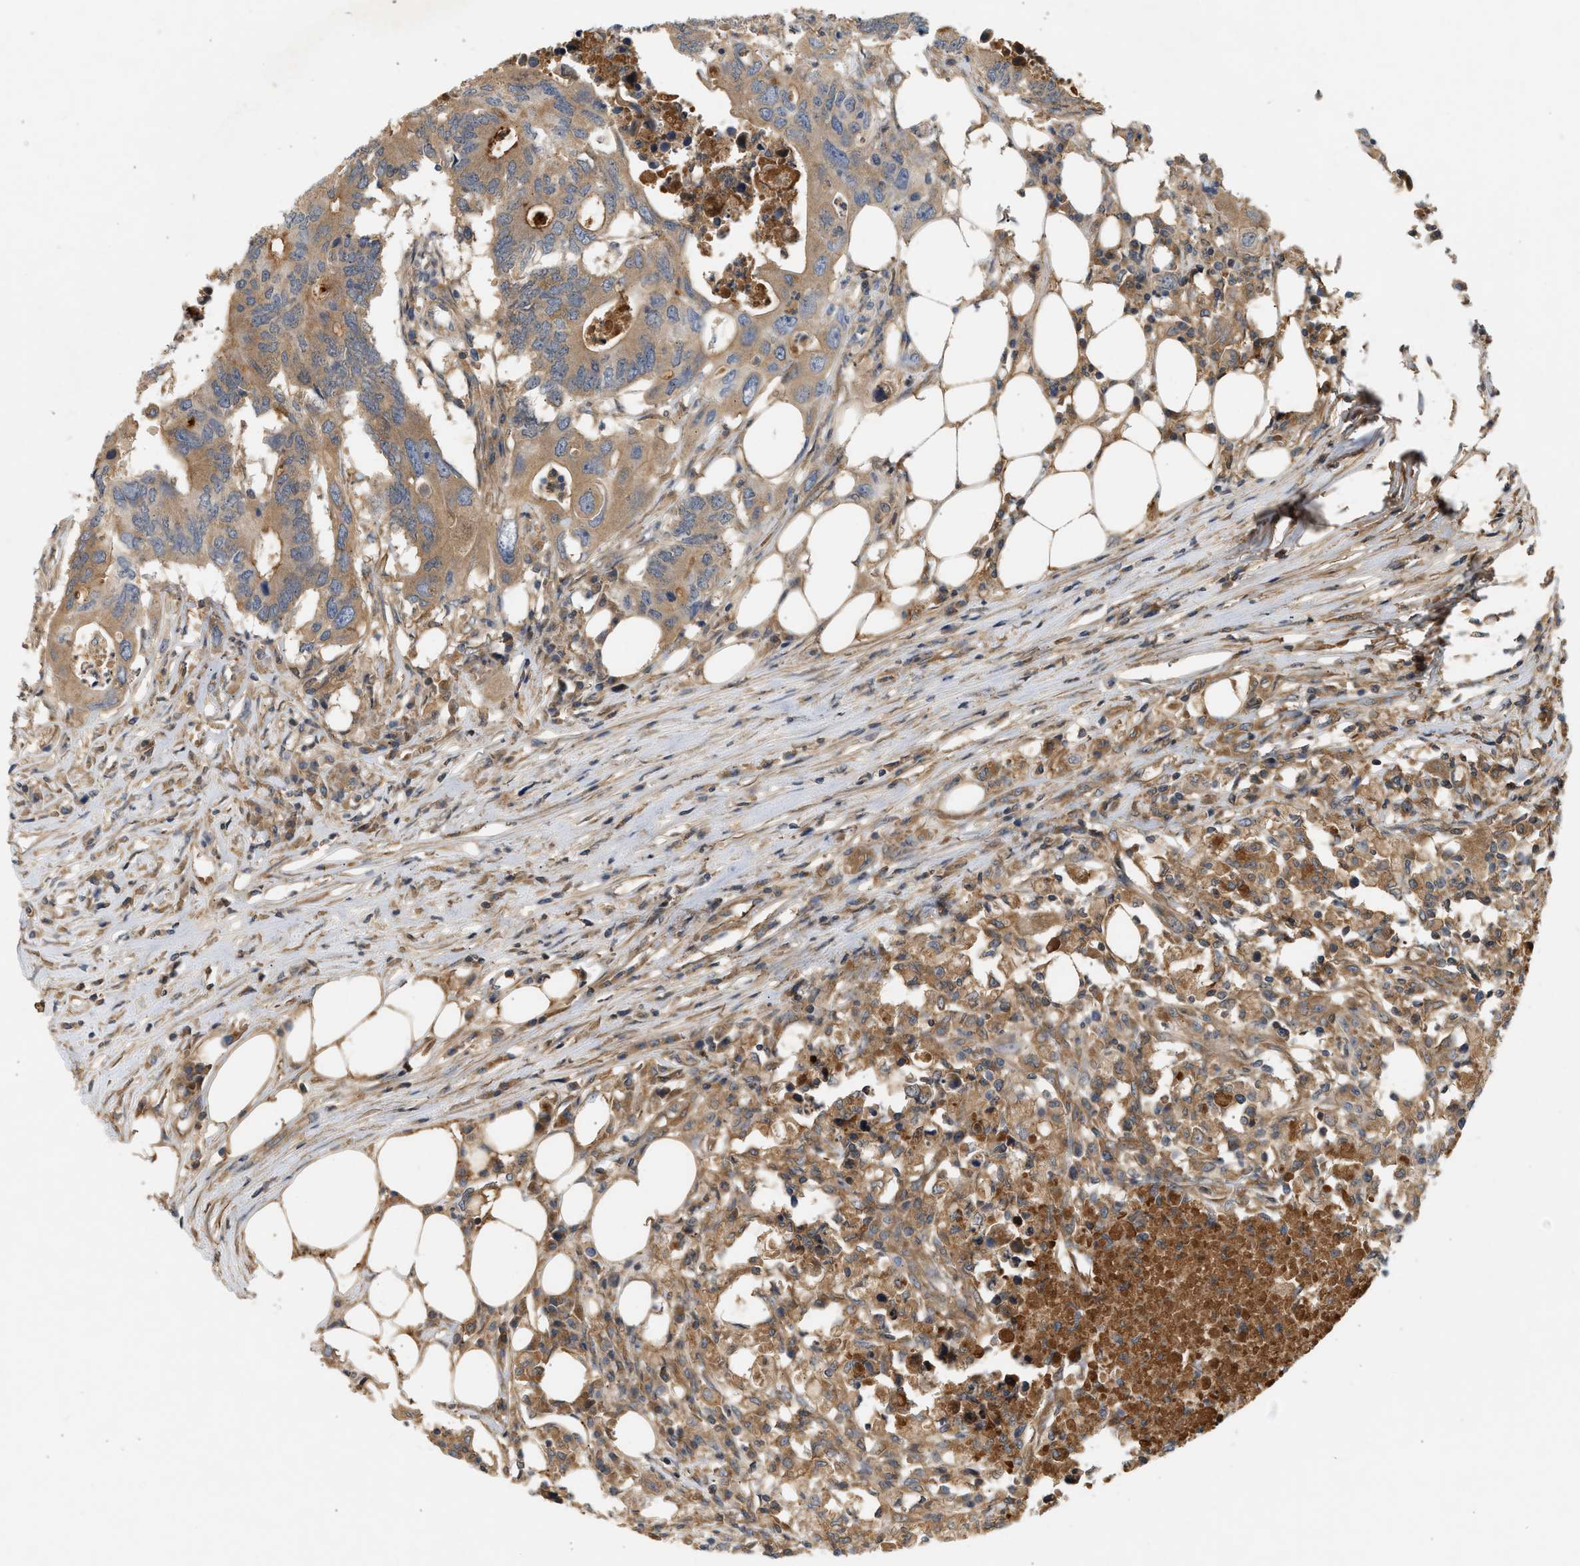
{"staining": {"intensity": "moderate", "quantity": ">75%", "location": "cytoplasmic/membranous"}, "tissue": "colorectal cancer", "cell_type": "Tumor cells", "image_type": "cancer", "snomed": [{"axis": "morphology", "description": "Adenocarcinoma, NOS"}, {"axis": "topography", "description": "Colon"}], "caption": "Protein expression analysis of human colorectal cancer reveals moderate cytoplasmic/membranous staining in approximately >75% of tumor cells. Using DAB (3,3'-diaminobenzidine) (brown) and hematoxylin (blue) stains, captured at high magnification using brightfield microscopy.", "gene": "F8", "patient": {"sex": "male", "age": 71}}